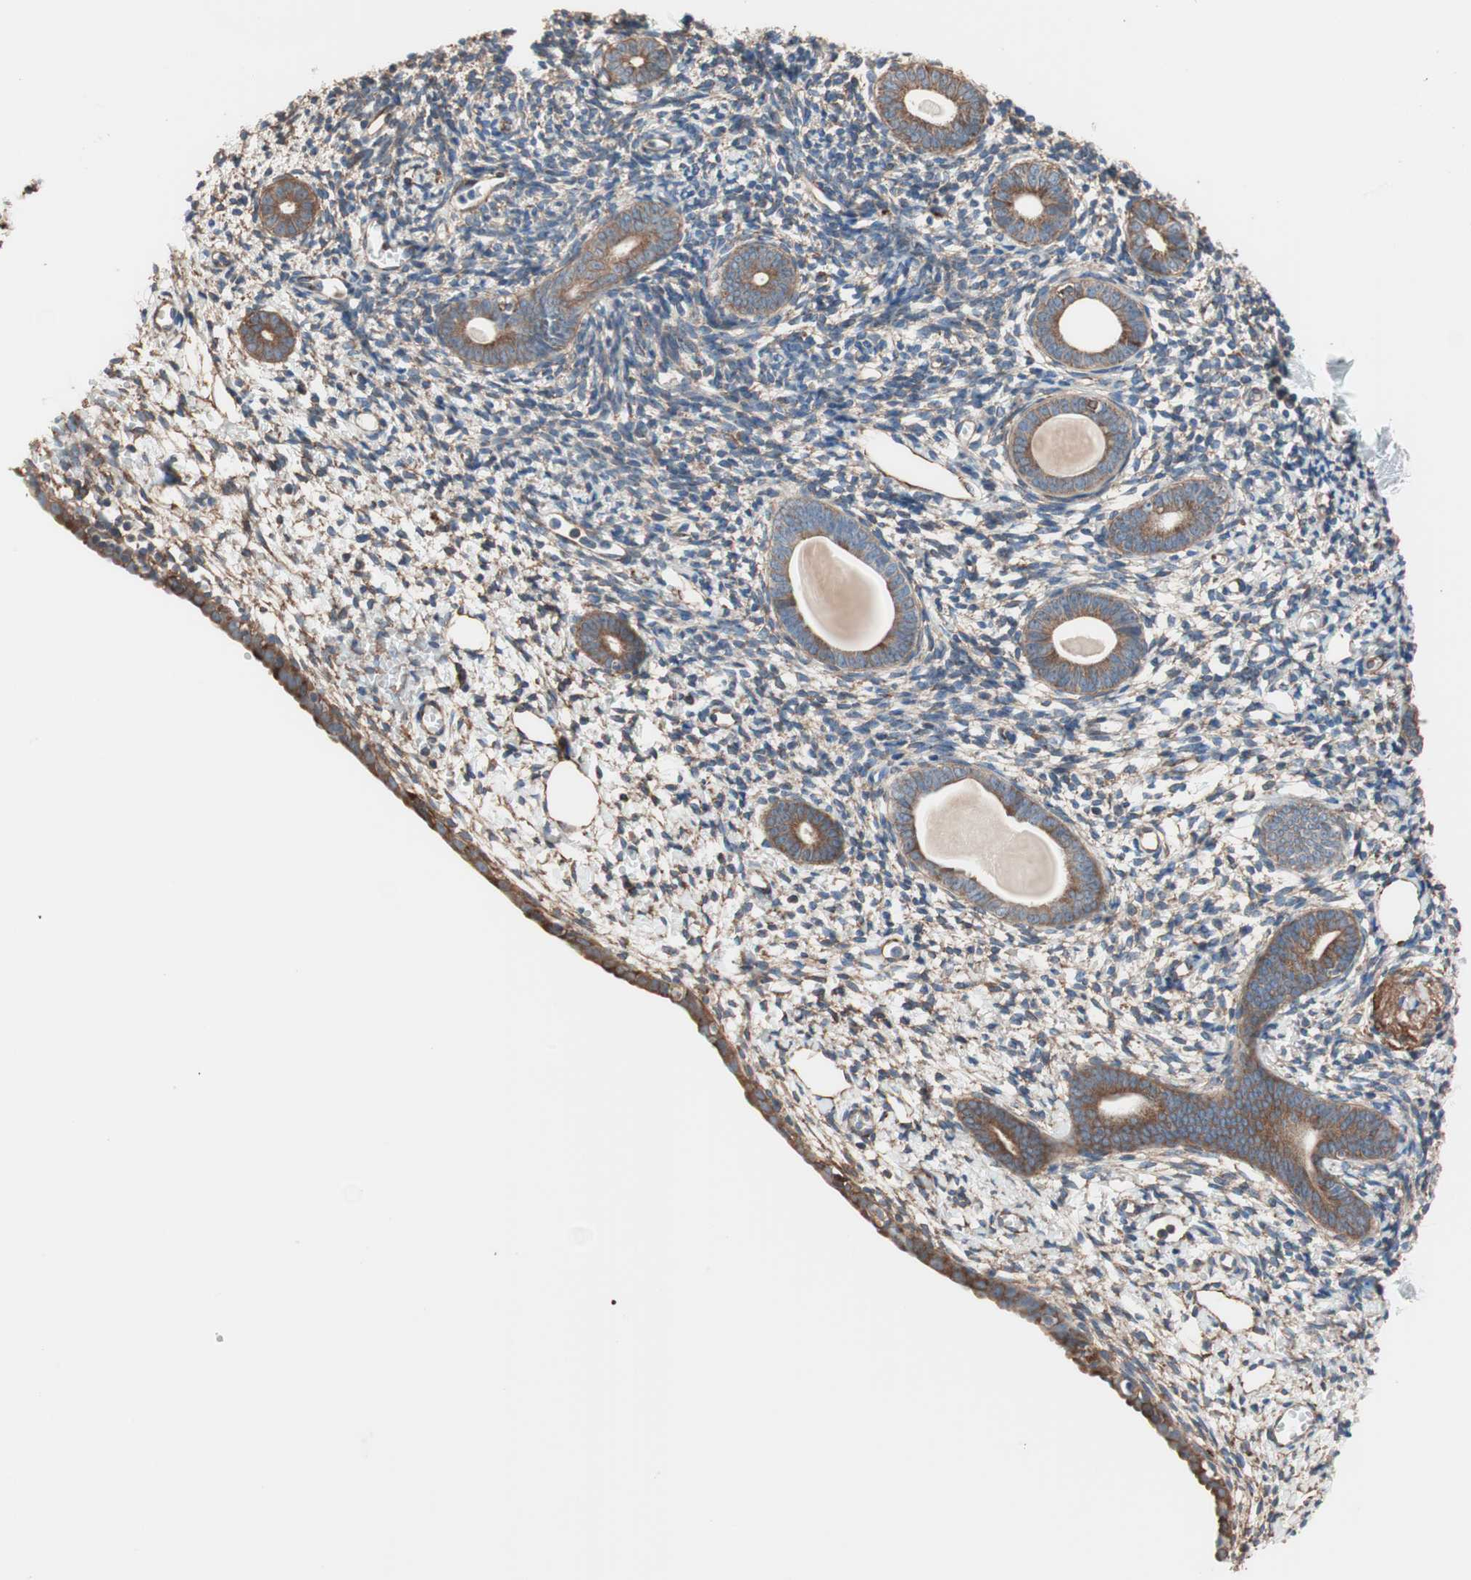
{"staining": {"intensity": "moderate", "quantity": ">75%", "location": "cytoplasmic/membranous"}, "tissue": "endometrium", "cell_type": "Cells in endometrial stroma", "image_type": "normal", "snomed": [{"axis": "morphology", "description": "Normal tissue, NOS"}, {"axis": "topography", "description": "Endometrium"}], "caption": "IHC histopathology image of unremarkable endometrium stained for a protein (brown), which exhibits medium levels of moderate cytoplasmic/membranous positivity in approximately >75% of cells in endometrial stroma.", "gene": "GPSM2", "patient": {"sex": "female", "age": 71}}